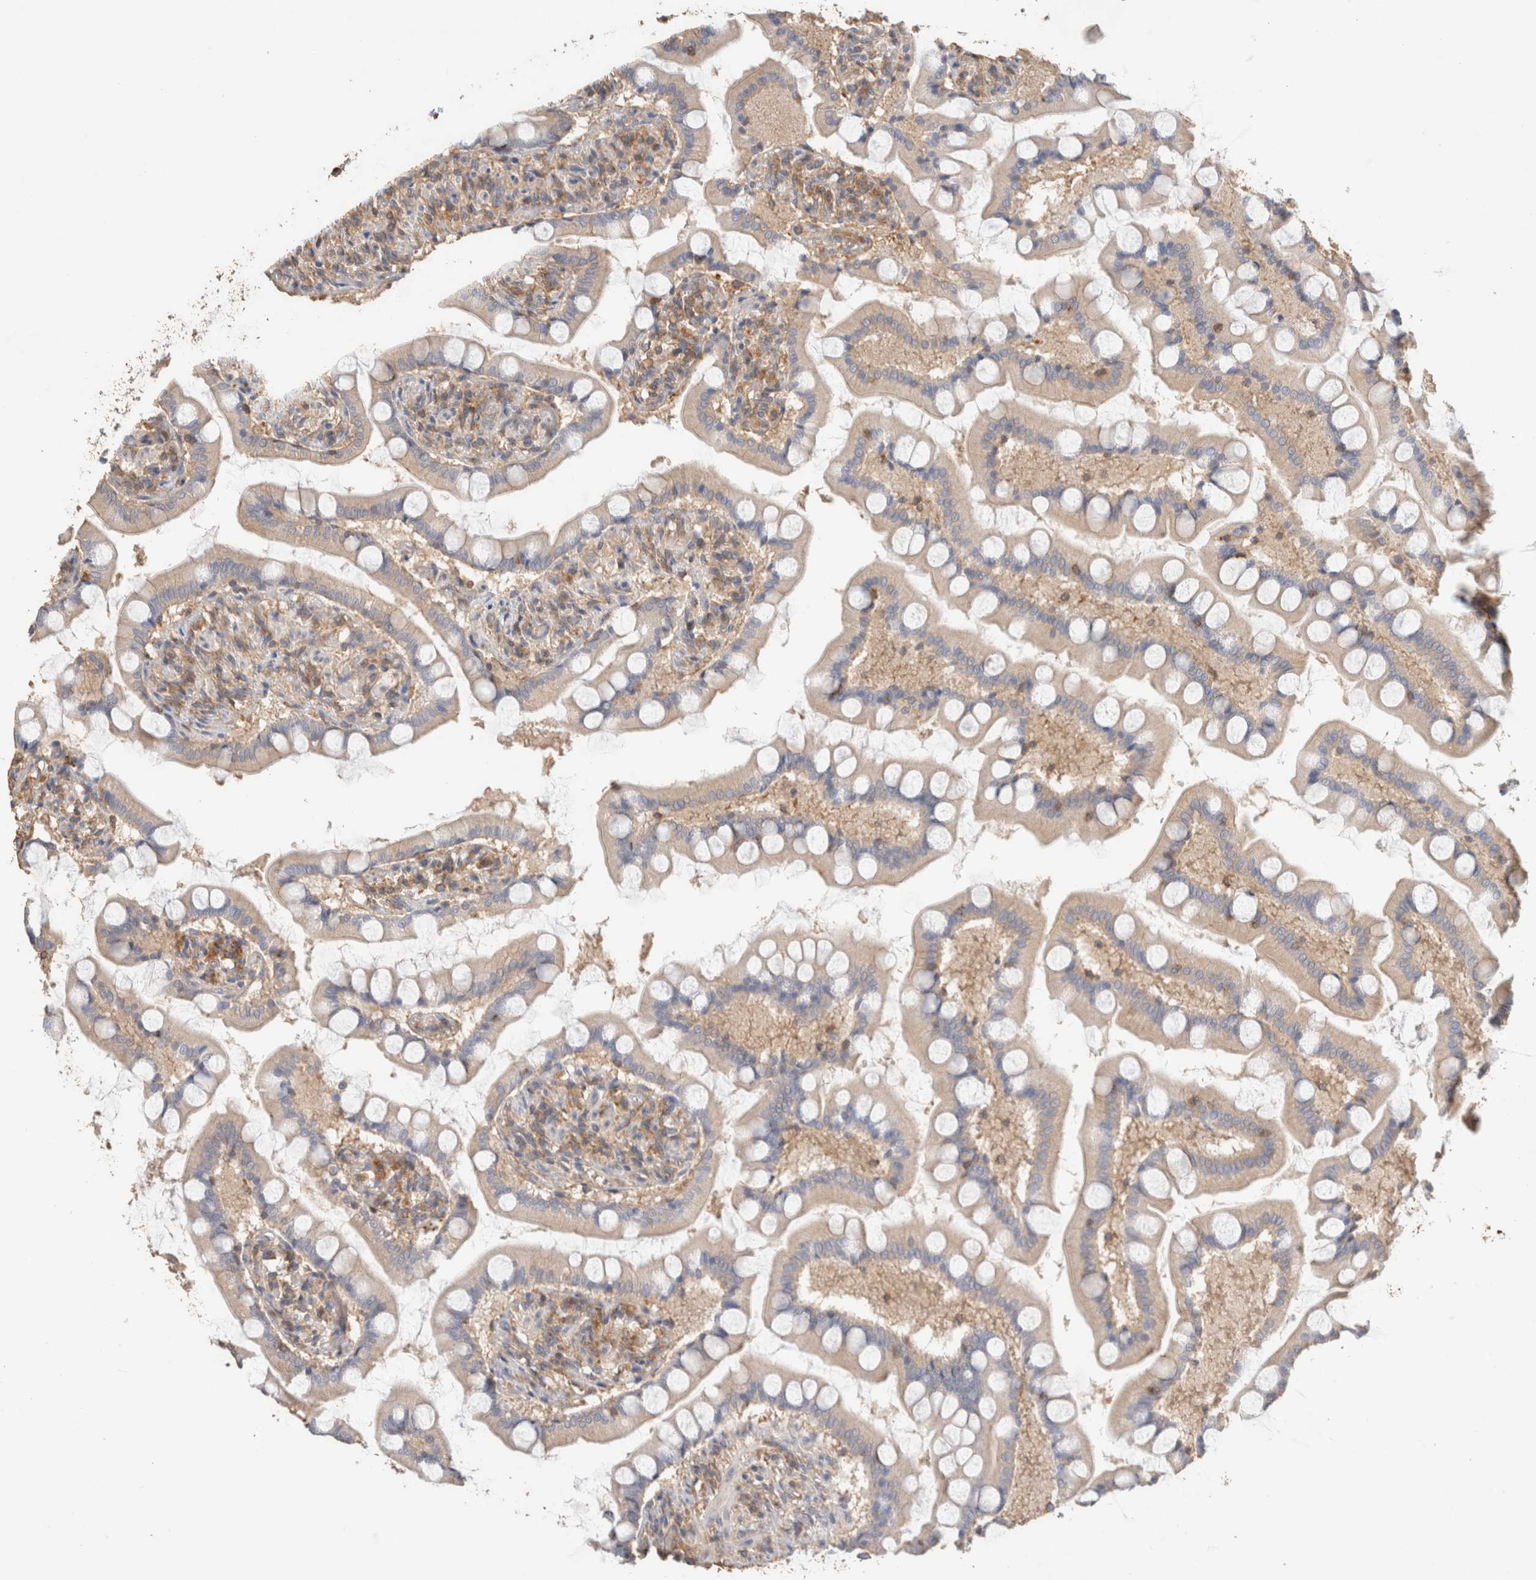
{"staining": {"intensity": "weak", "quantity": ">75%", "location": "cytoplasmic/membranous"}, "tissue": "small intestine", "cell_type": "Glandular cells", "image_type": "normal", "snomed": [{"axis": "morphology", "description": "Normal tissue, NOS"}, {"axis": "topography", "description": "Small intestine"}], "caption": "Glandular cells show low levels of weak cytoplasmic/membranous staining in about >75% of cells in unremarkable human small intestine.", "gene": "CFAP418", "patient": {"sex": "male", "age": 41}}